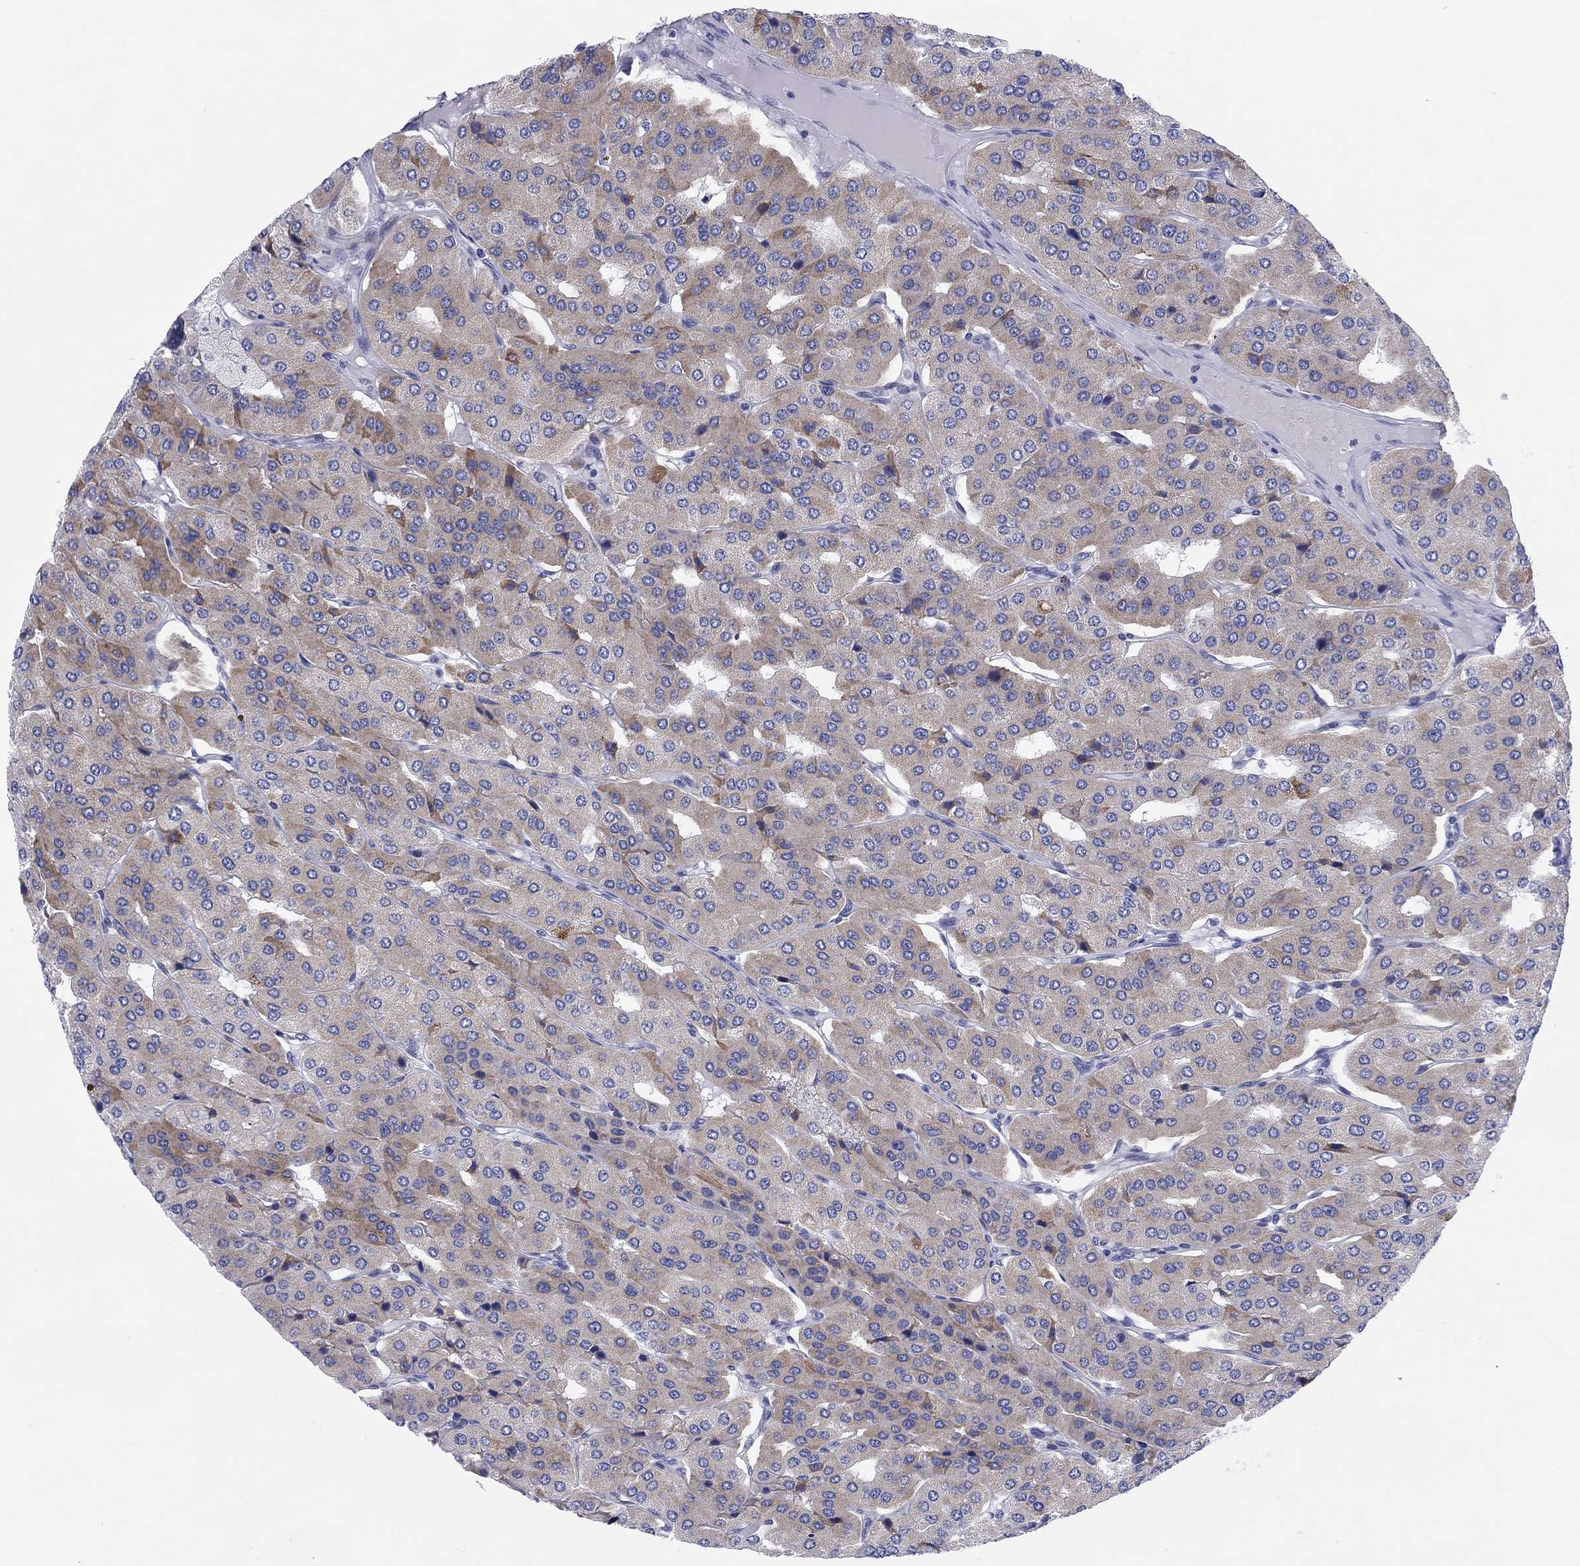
{"staining": {"intensity": "moderate", "quantity": "<25%", "location": "cytoplasmic/membranous"}, "tissue": "parathyroid gland", "cell_type": "Glandular cells", "image_type": "normal", "snomed": [{"axis": "morphology", "description": "Normal tissue, NOS"}, {"axis": "morphology", "description": "Adenoma, NOS"}, {"axis": "topography", "description": "Parathyroid gland"}], "caption": "A low amount of moderate cytoplasmic/membranous staining is present in approximately <25% of glandular cells in unremarkable parathyroid gland. The protein of interest is shown in brown color, while the nuclei are stained blue.", "gene": "CHI3L2", "patient": {"sex": "female", "age": 86}}